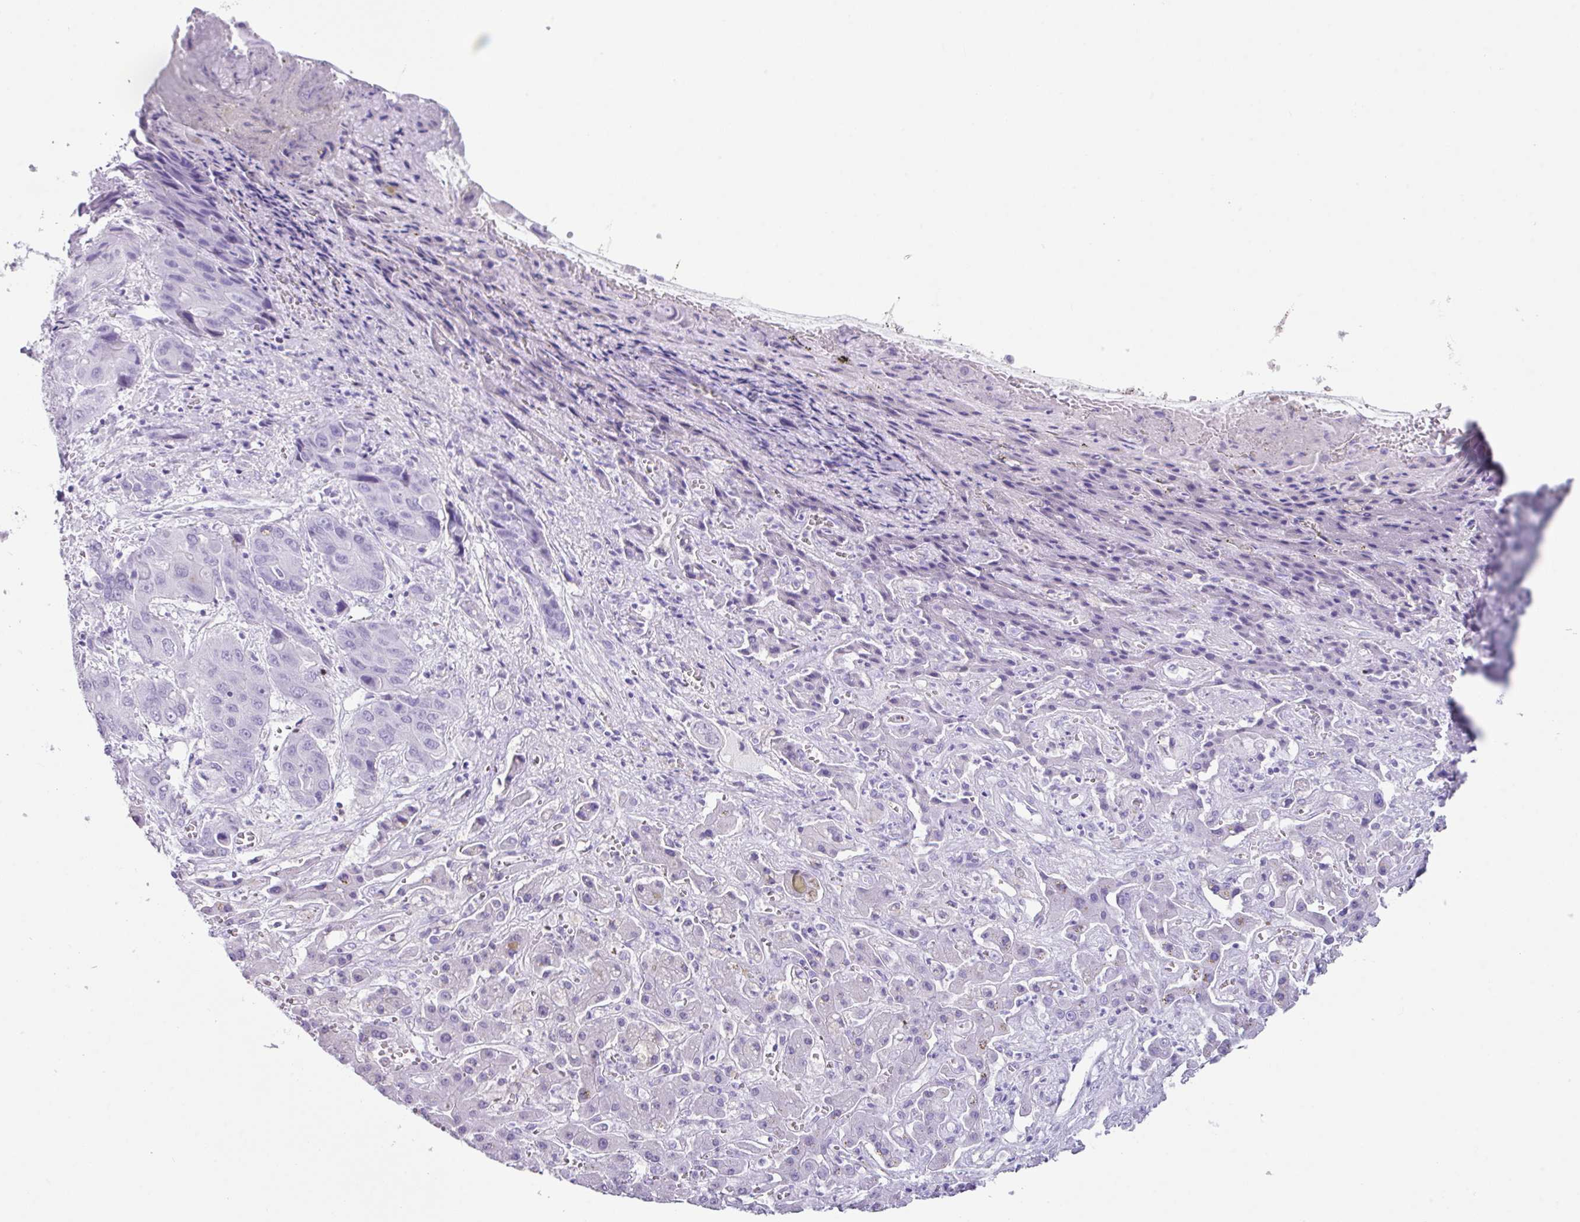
{"staining": {"intensity": "negative", "quantity": "none", "location": "none"}, "tissue": "liver cancer", "cell_type": "Tumor cells", "image_type": "cancer", "snomed": [{"axis": "morphology", "description": "Cholangiocarcinoma"}, {"axis": "topography", "description": "Liver"}], "caption": "This is an immunohistochemistry histopathology image of human liver cancer (cholangiocarcinoma). There is no expression in tumor cells.", "gene": "NCCRP1", "patient": {"sex": "male", "age": 67}}